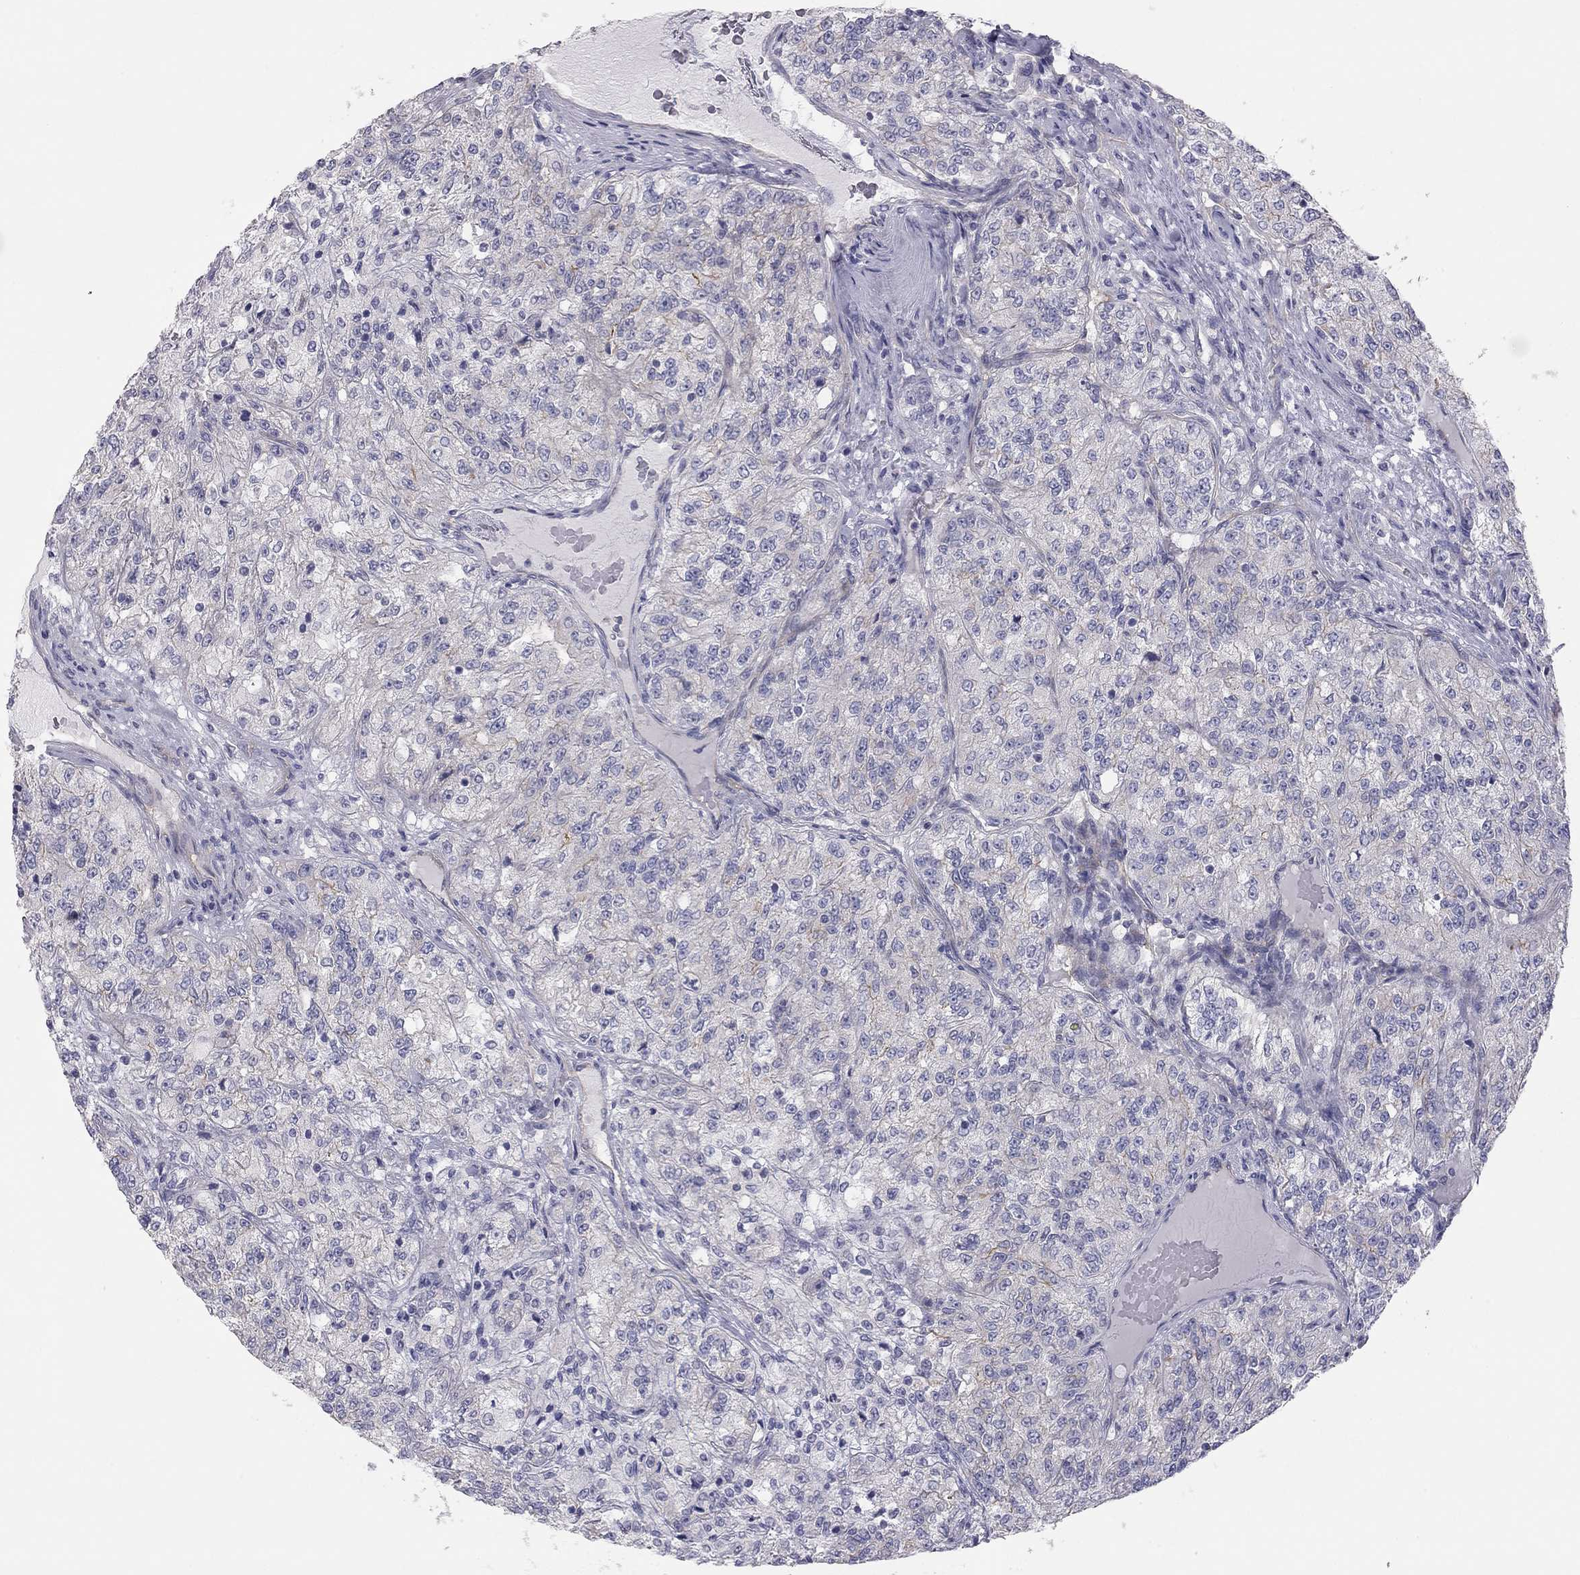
{"staining": {"intensity": "weak", "quantity": "<25%", "location": "cytoplasmic/membranous"}, "tissue": "renal cancer", "cell_type": "Tumor cells", "image_type": "cancer", "snomed": [{"axis": "morphology", "description": "Adenocarcinoma, NOS"}, {"axis": "topography", "description": "Kidney"}], "caption": "DAB (3,3'-diaminobenzidine) immunohistochemical staining of human renal cancer (adenocarcinoma) reveals no significant expression in tumor cells.", "gene": "GPRC5B", "patient": {"sex": "female", "age": 63}}